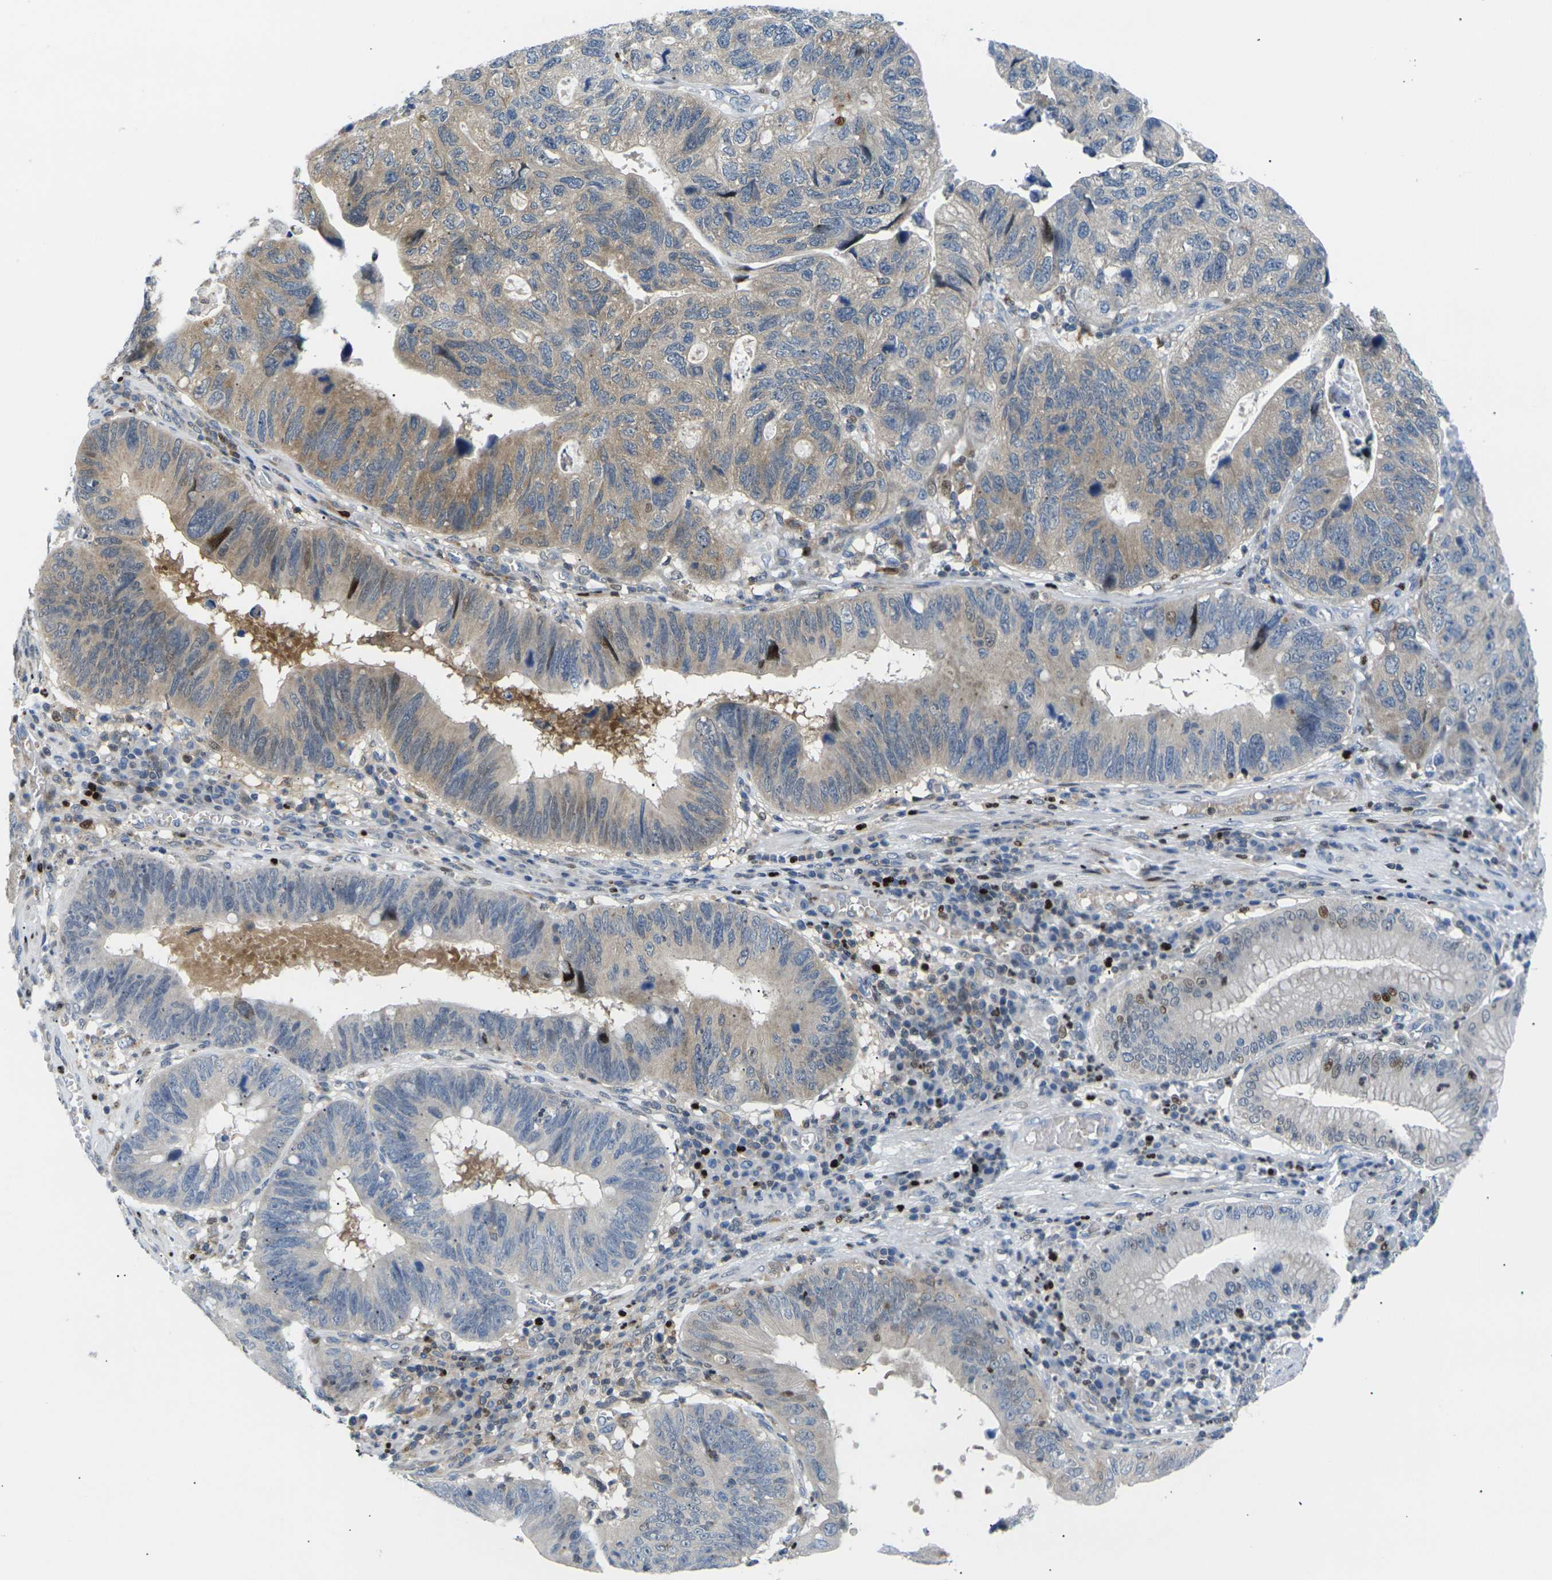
{"staining": {"intensity": "moderate", "quantity": "25%-75%", "location": "cytoplasmic/membranous"}, "tissue": "stomach cancer", "cell_type": "Tumor cells", "image_type": "cancer", "snomed": [{"axis": "morphology", "description": "Adenocarcinoma, NOS"}, {"axis": "topography", "description": "Stomach"}], "caption": "Protein expression analysis of human stomach cancer reveals moderate cytoplasmic/membranous positivity in approximately 25%-75% of tumor cells.", "gene": "RPS6KA3", "patient": {"sex": "male", "age": 59}}